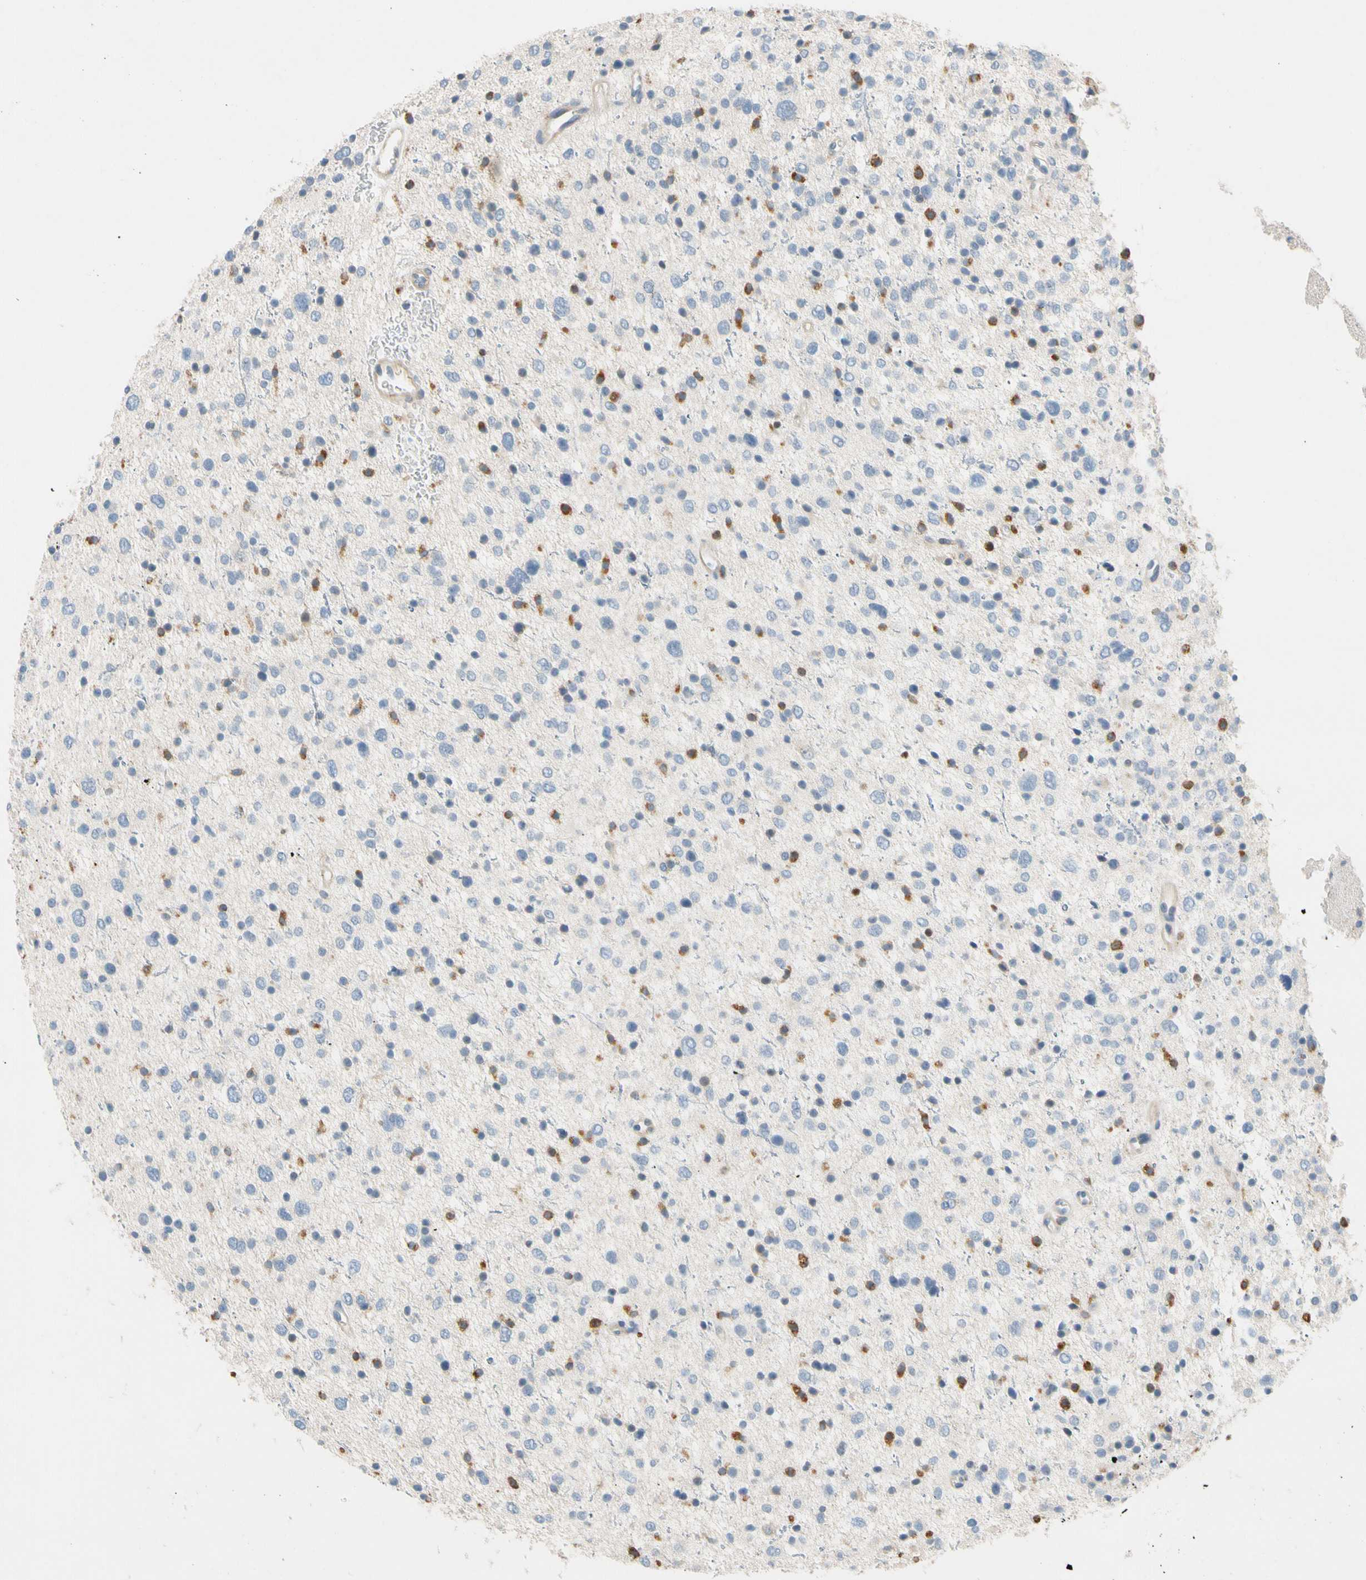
{"staining": {"intensity": "negative", "quantity": "none", "location": "none"}, "tissue": "glioma", "cell_type": "Tumor cells", "image_type": "cancer", "snomed": [{"axis": "morphology", "description": "Glioma, malignant, Low grade"}, {"axis": "topography", "description": "Brain"}], "caption": "IHC image of neoplastic tissue: human malignant glioma (low-grade) stained with DAB (3,3'-diaminobenzidine) reveals no significant protein expression in tumor cells.", "gene": "SP140", "patient": {"sex": "female", "age": 37}}